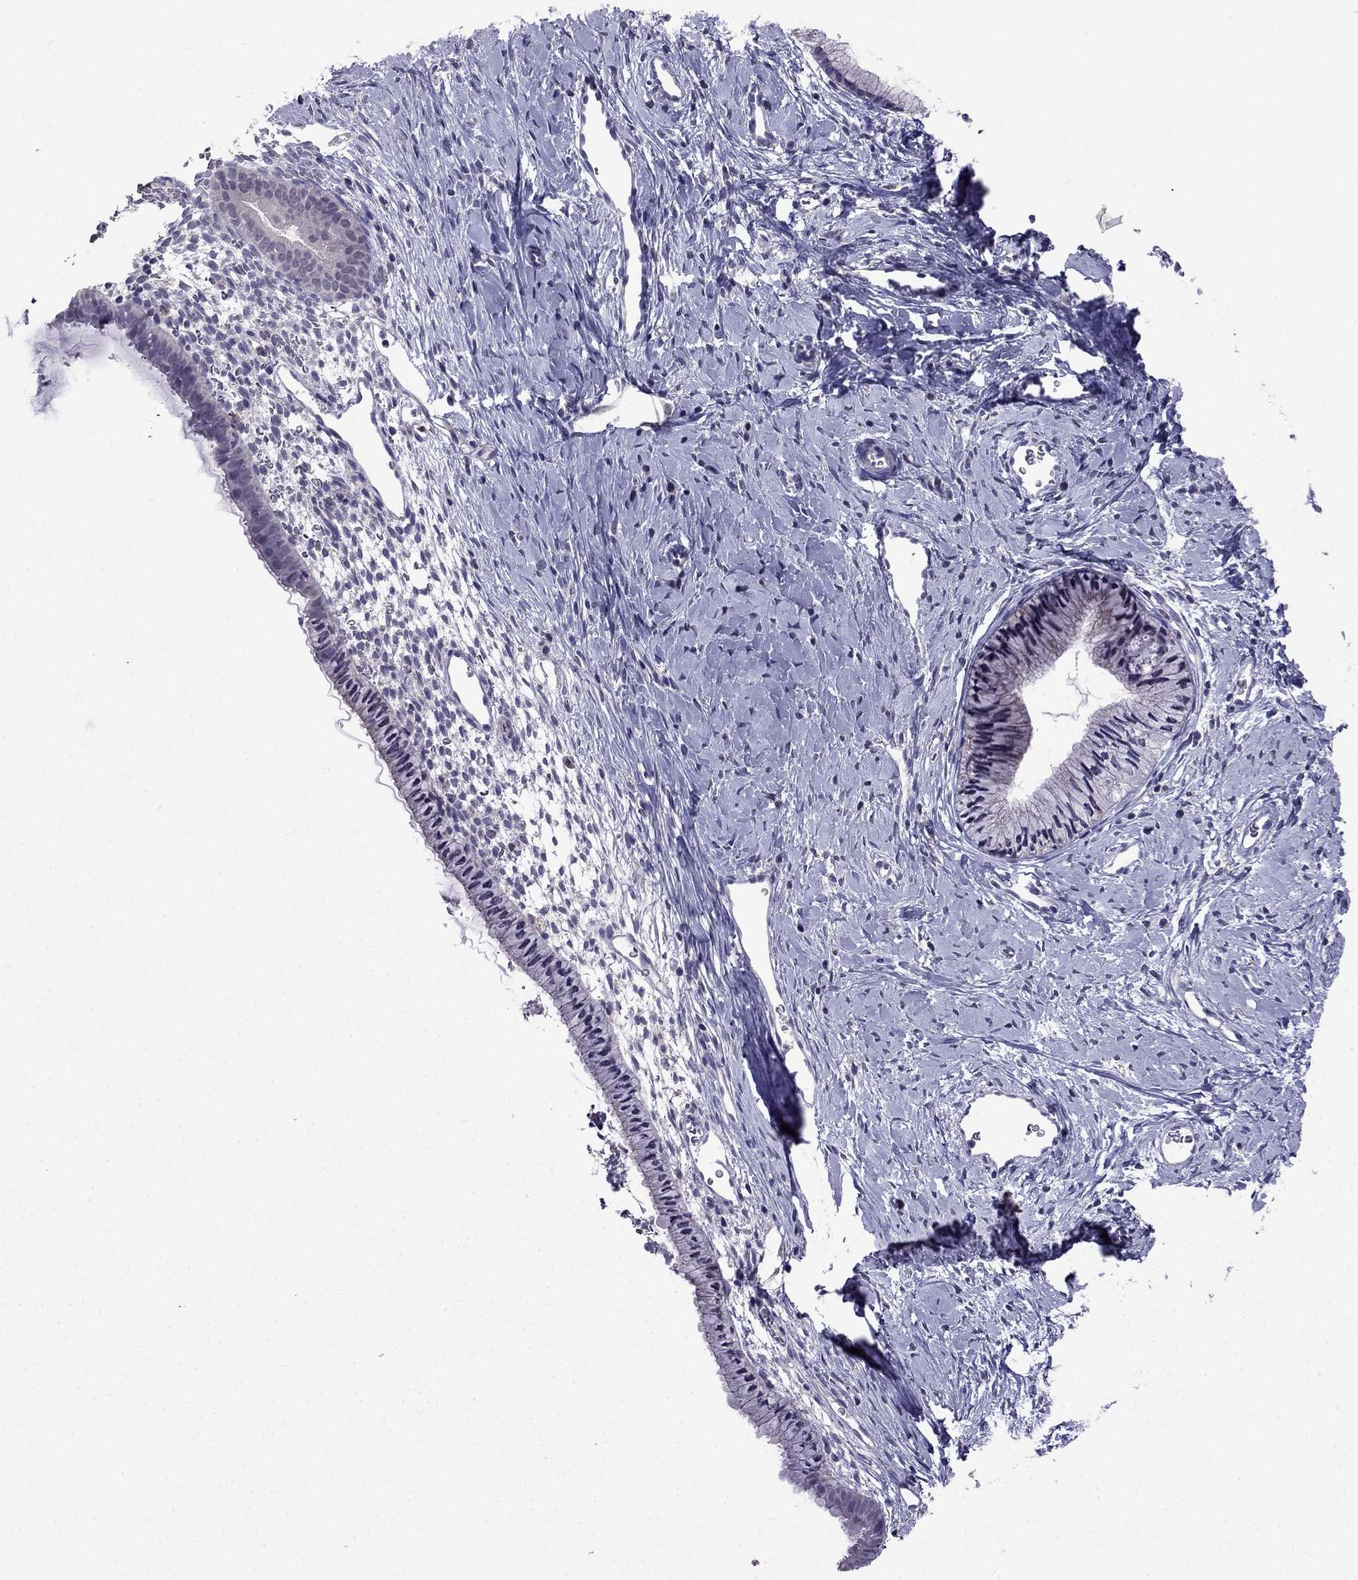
{"staining": {"intensity": "negative", "quantity": "none", "location": "none"}, "tissue": "cervix", "cell_type": "Glandular cells", "image_type": "normal", "snomed": [{"axis": "morphology", "description": "Normal tissue, NOS"}, {"axis": "topography", "description": "Cervix"}], "caption": "A high-resolution micrograph shows IHC staining of unremarkable cervix, which exhibits no significant expression in glandular cells.", "gene": "AQP9", "patient": {"sex": "female", "age": 40}}